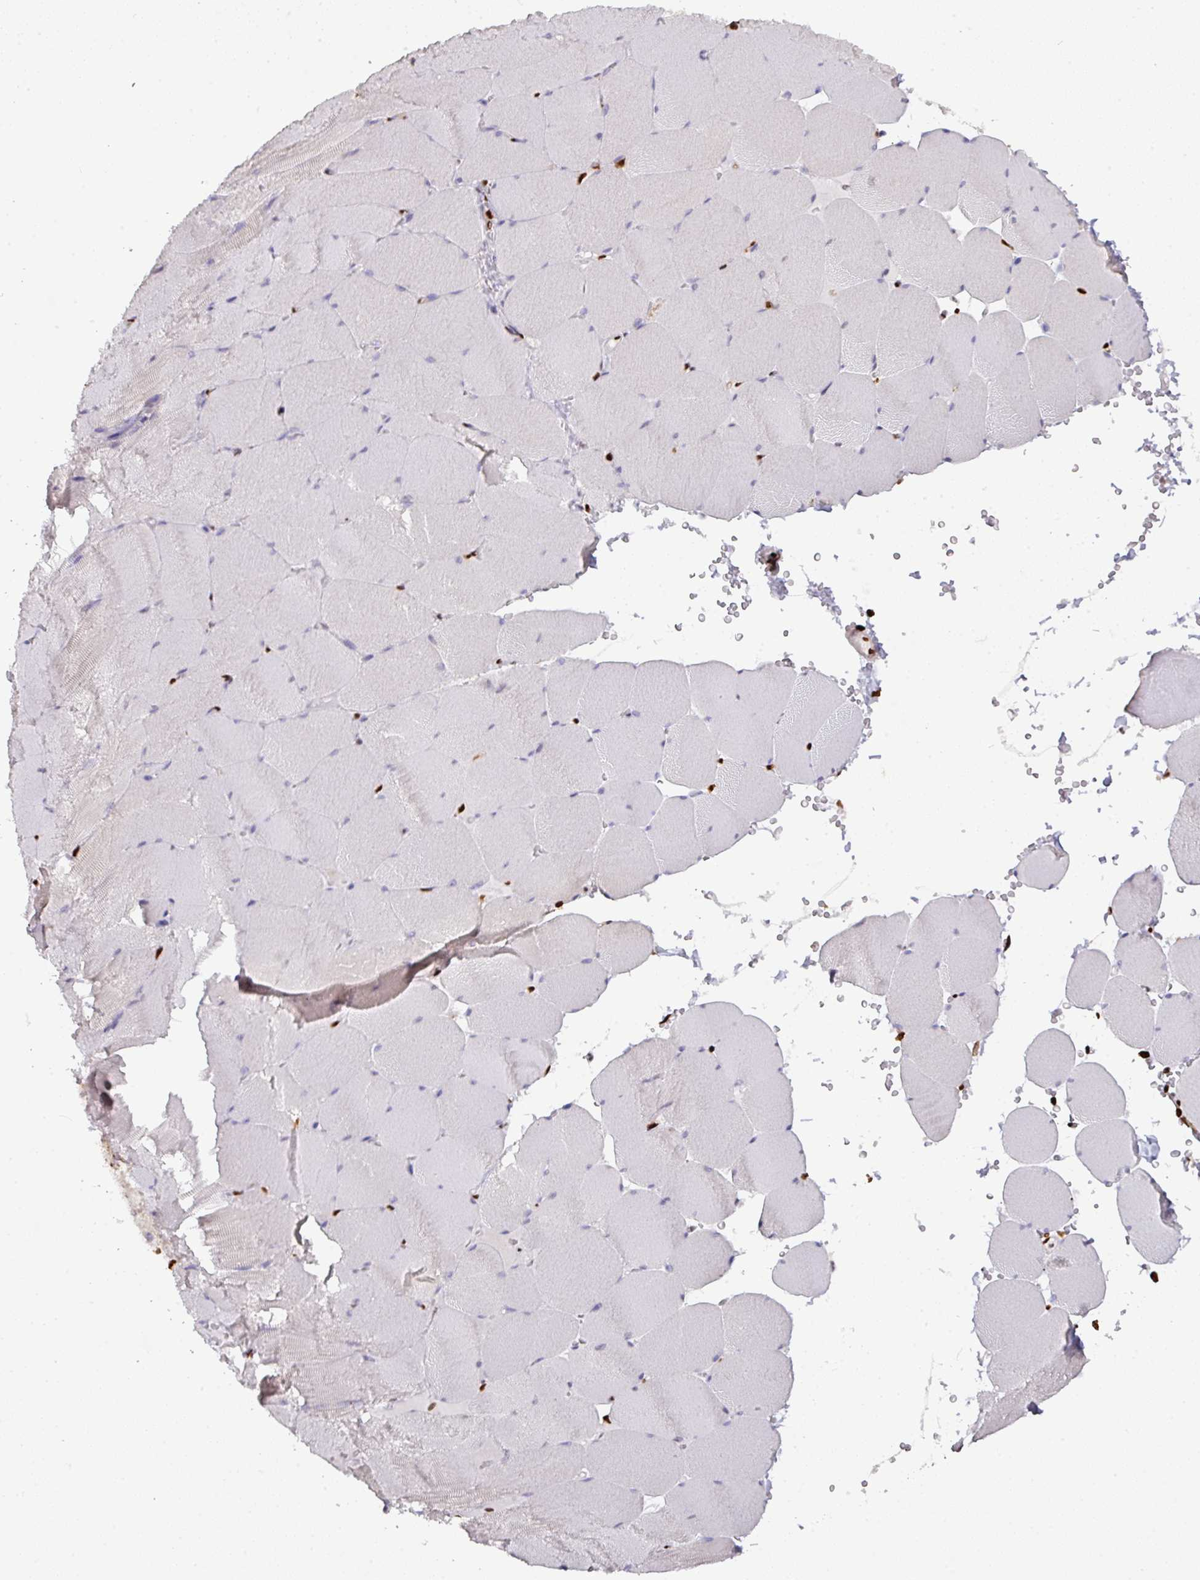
{"staining": {"intensity": "negative", "quantity": "none", "location": "none"}, "tissue": "skeletal muscle", "cell_type": "Myocytes", "image_type": "normal", "snomed": [{"axis": "morphology", "description": "Normal tissue, NOS"}, {"axis": "topography", "description": "Skeletal muscle"}, {"axis": "topography", "description": "Head-Neck"}], "caption": "IHC photomicrograph of unremarkable skeletal muscle stained for a protein (brown), which displays no positivity in myocytes.", "gene": "SAMHD1", "patient": {"sex": "male", "age": 66}}